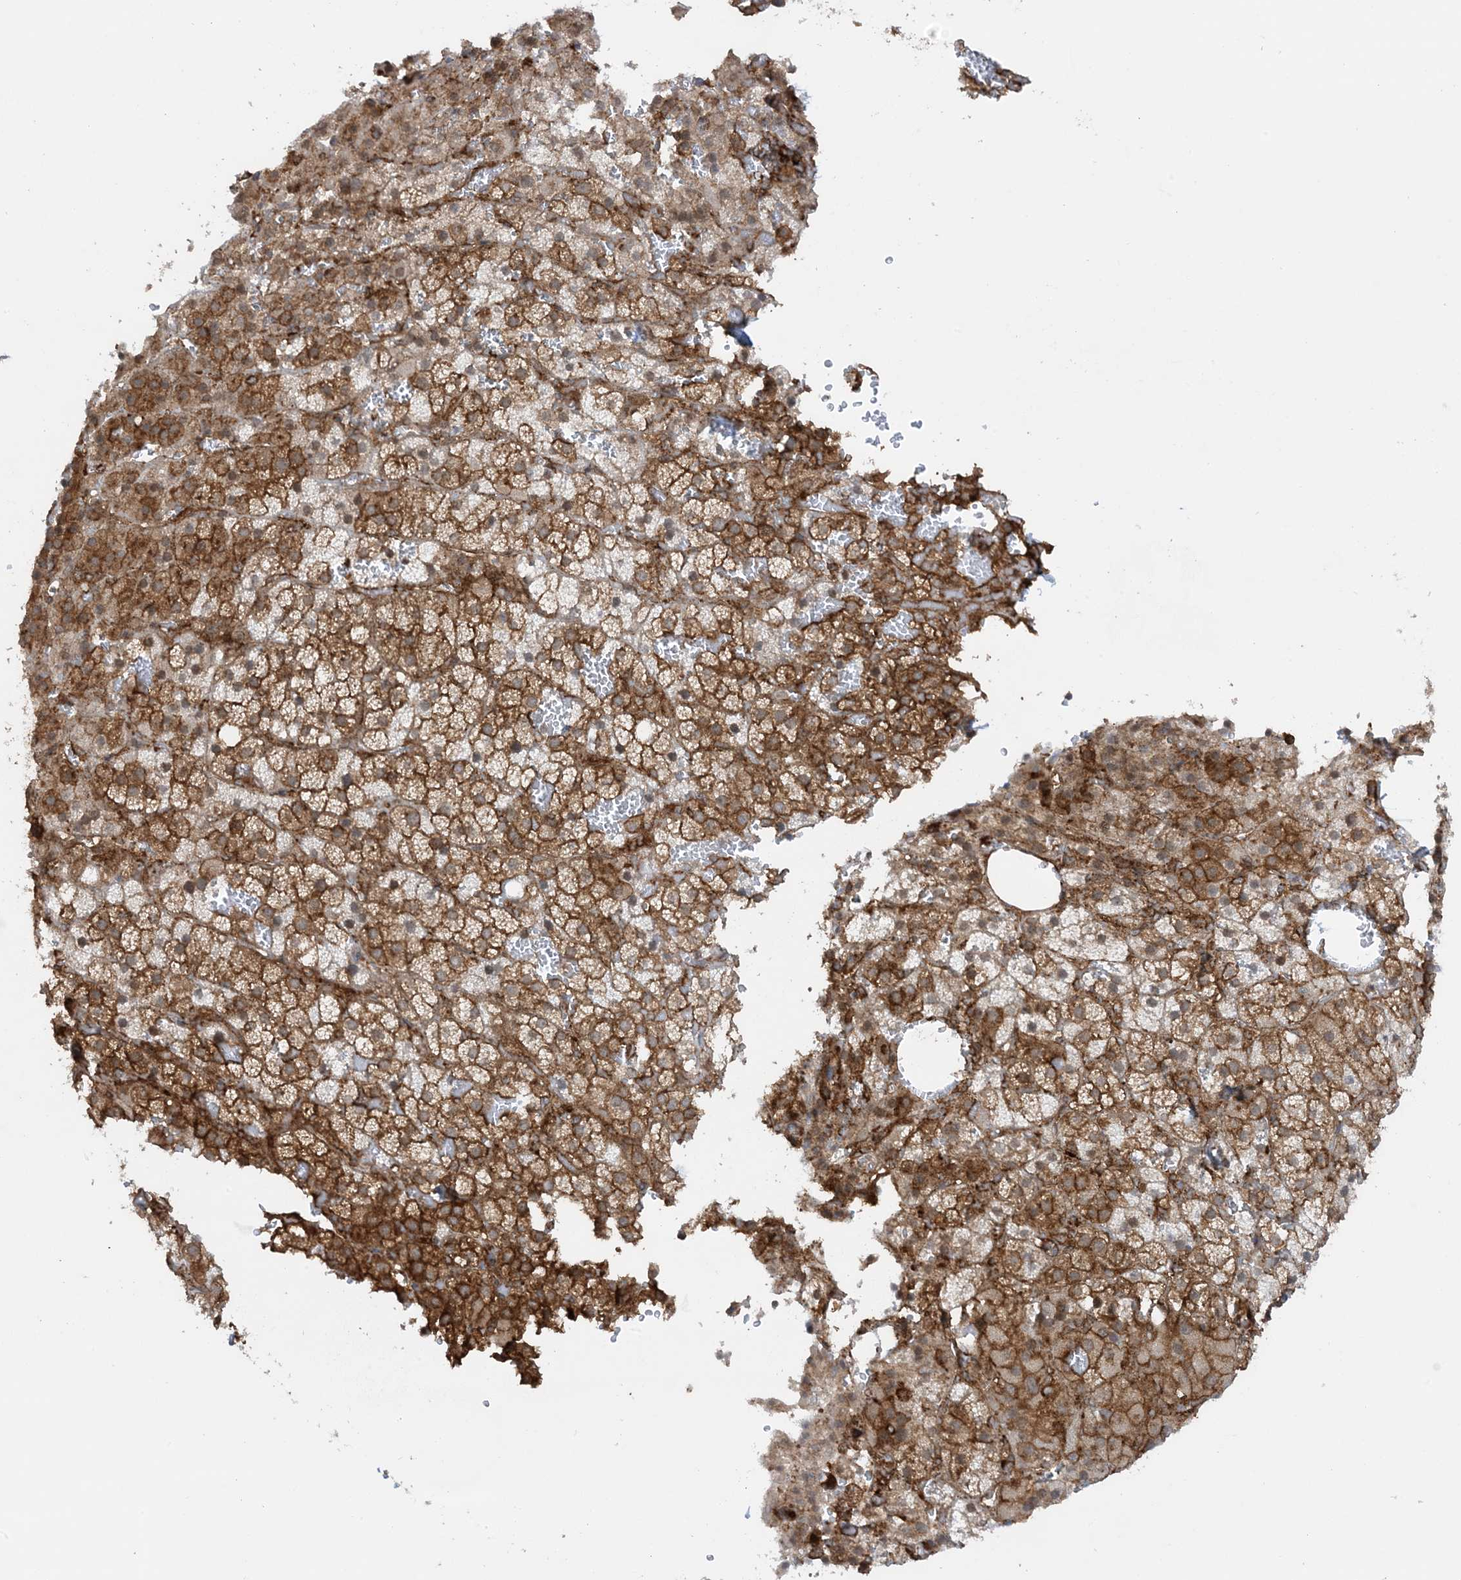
{"staining": {"intensity": "strong", "quantity": ">75%", "location": "cytoplasmic/membranous"}, "tissue": "adrenal gland", "cell_type": "Glandular cells", "image_type": "normal", "snomed": [{"axis": "morphology", "description": "Normal tissue, NOS"}, {"axis": "topography", "description": "Adrenal gland"}], "caption": "Protein expression analysis of unremarkable human adrenal gland reveals strong cytoplasmic/membranous expression in about >75% of glandular cells.", "gene": "STAM2", "patient": {"sex": "female", "age": 59}}